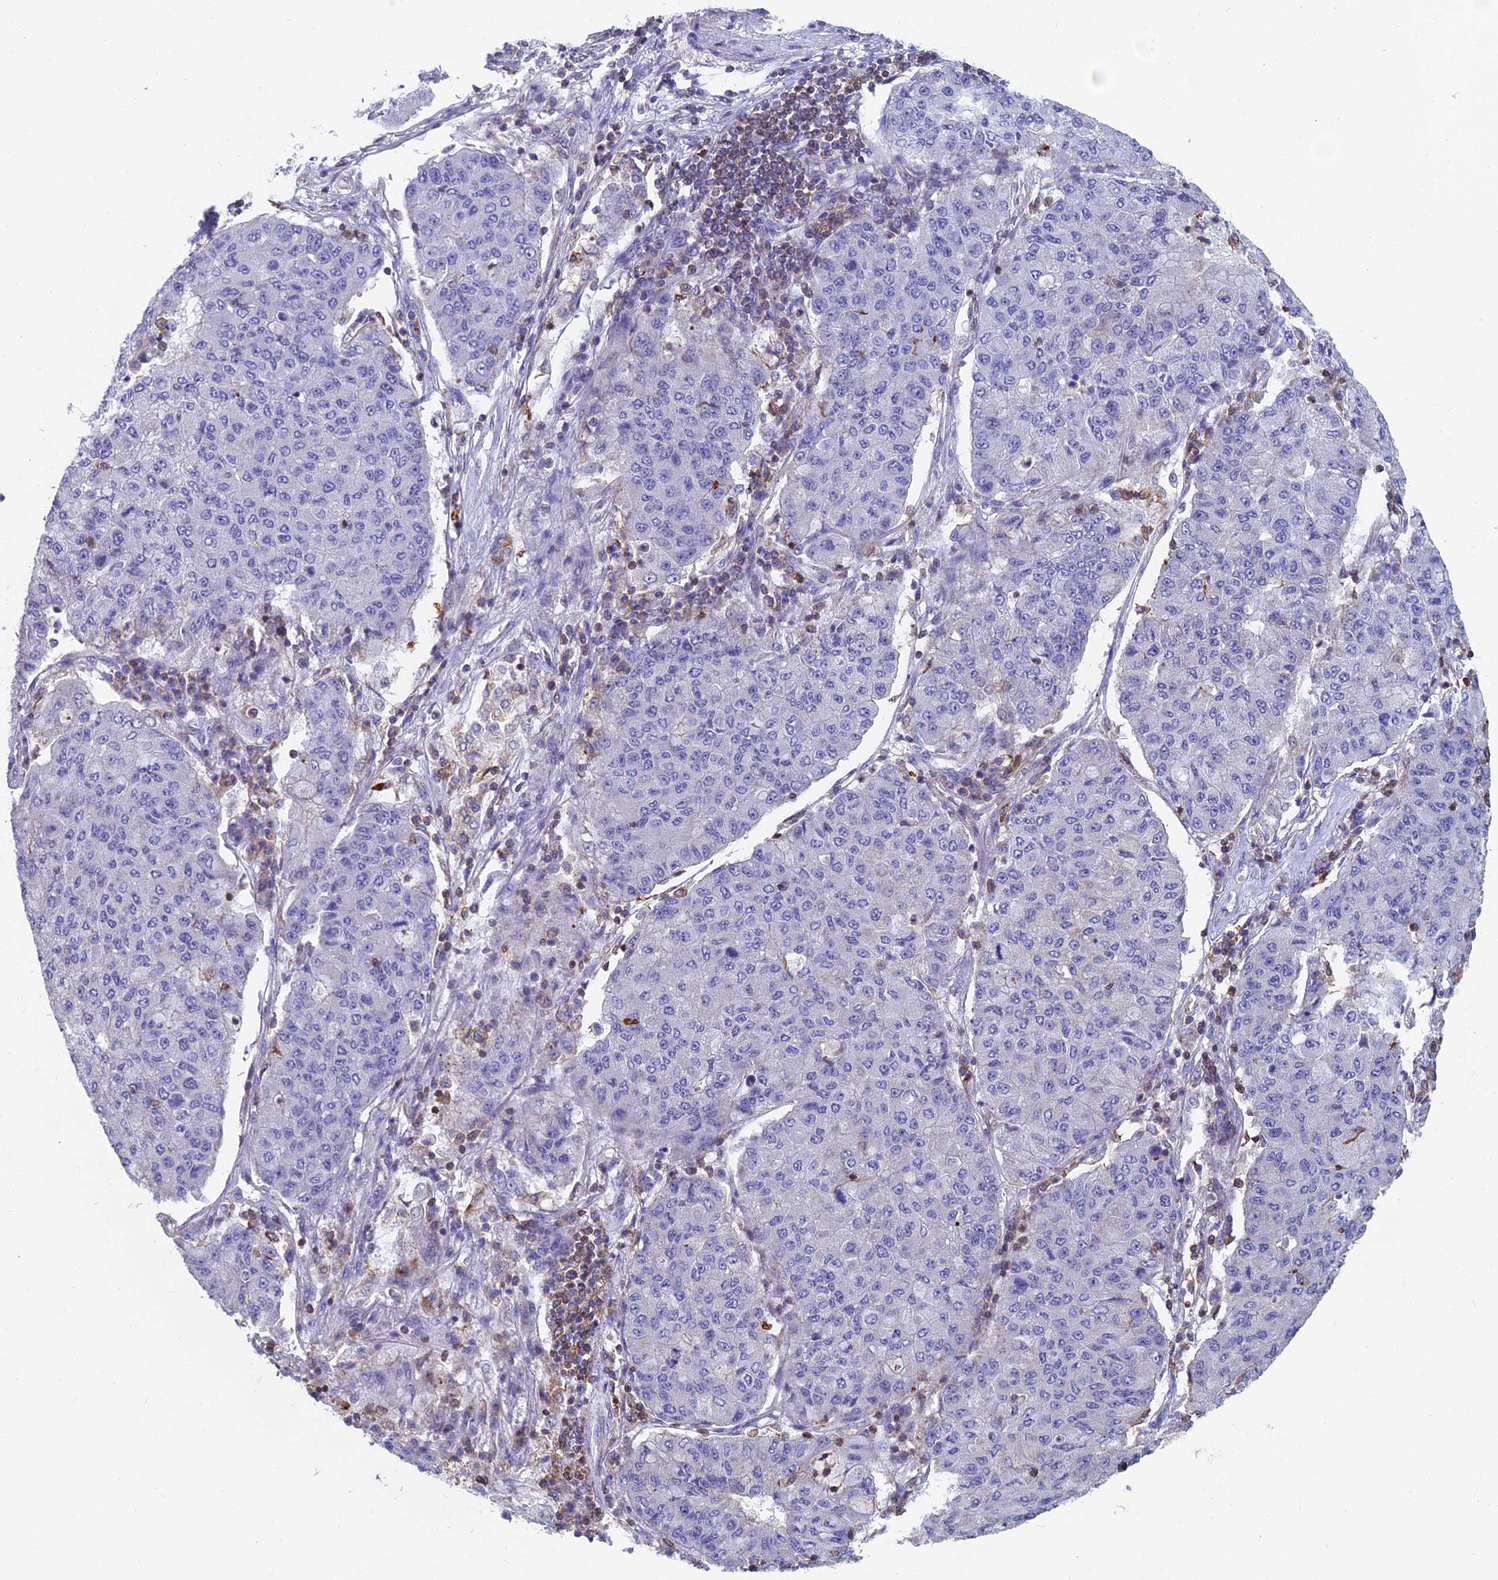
{"staining": {"intensity": "negative", "quantity": "none", "location": "none"}, "tissue": "lung cancer", "cell_type": "Tumor cells", "image_type": "cancer", "snomed": [{"axis": "morphology", "description": "Squamous cell carcinoma, NOS"}, {"axis": "topography", "description": "Lung"}], "caption": "Tumor cells show no significant positivity in lung cancer (squamous cell carcinoma).", "gene": "HSD17B8", "patient": {"sex": "male", "age": 74}}